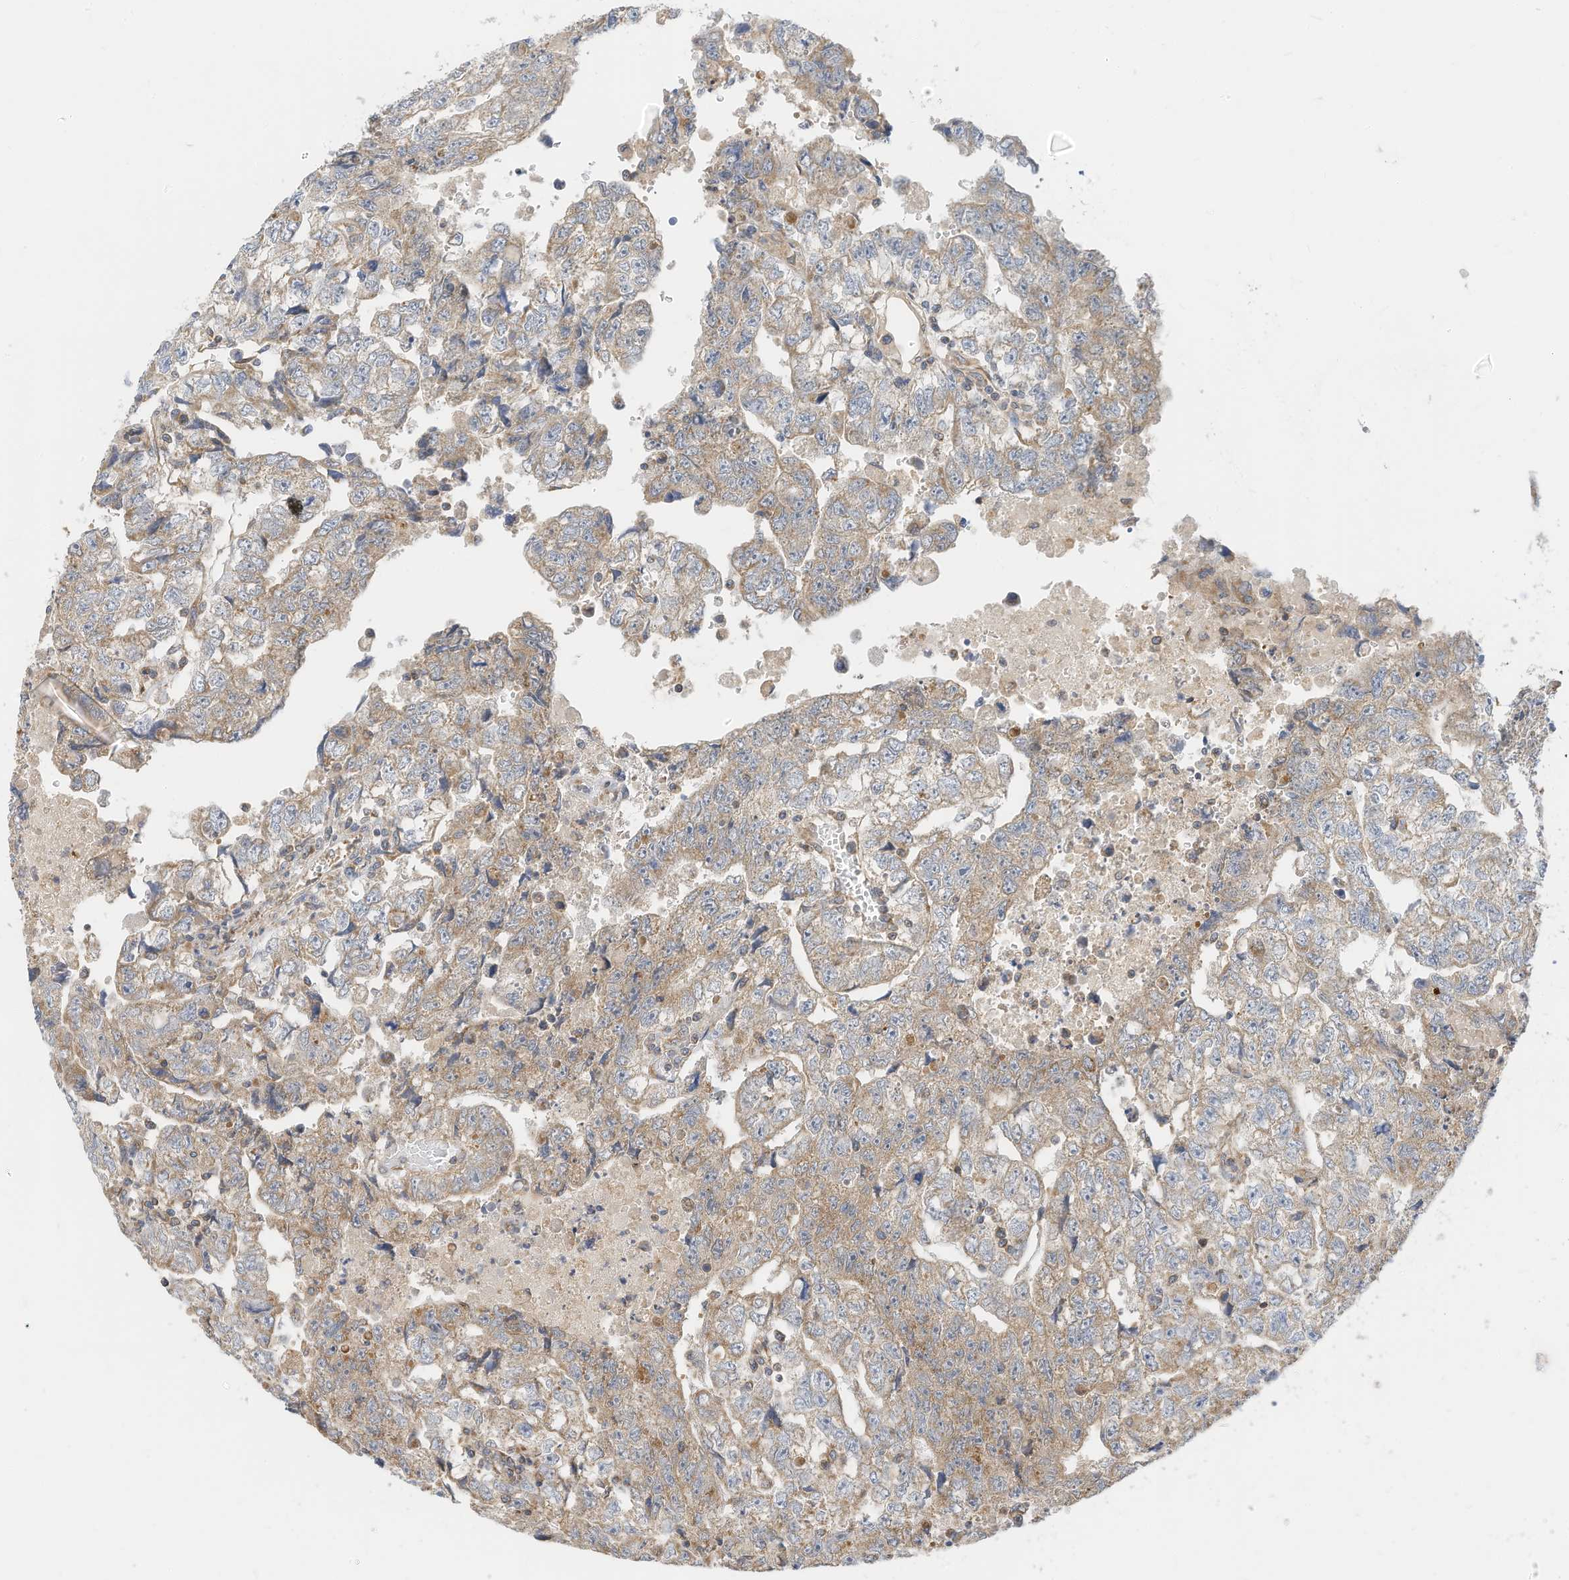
{"staining": {"intensity": "weak", "quantity": "25%-75%", "location": "cytoplasmic/membranous"}, "tissue": "testis cancer", "cell_type": "Tumor cells", "image_type": "cancer", "snomed": [{"axis": "morphology", "description": "Carcinoma, Embryonal, NOS"}, {"axis": "topography", "description": "Testis"}], "caption": "Immunohistochemistry (IHC) of human testis cancer displays low levels of weak cytoplasmic/membranous staining in about 25%-75% of tumor cells. (DAB (3,3'-diaminobenzidine) IHC with brightfield microscopy, high magnification).", "gene": "METTL6", "patient": {"sex": "male", "age": 36}}